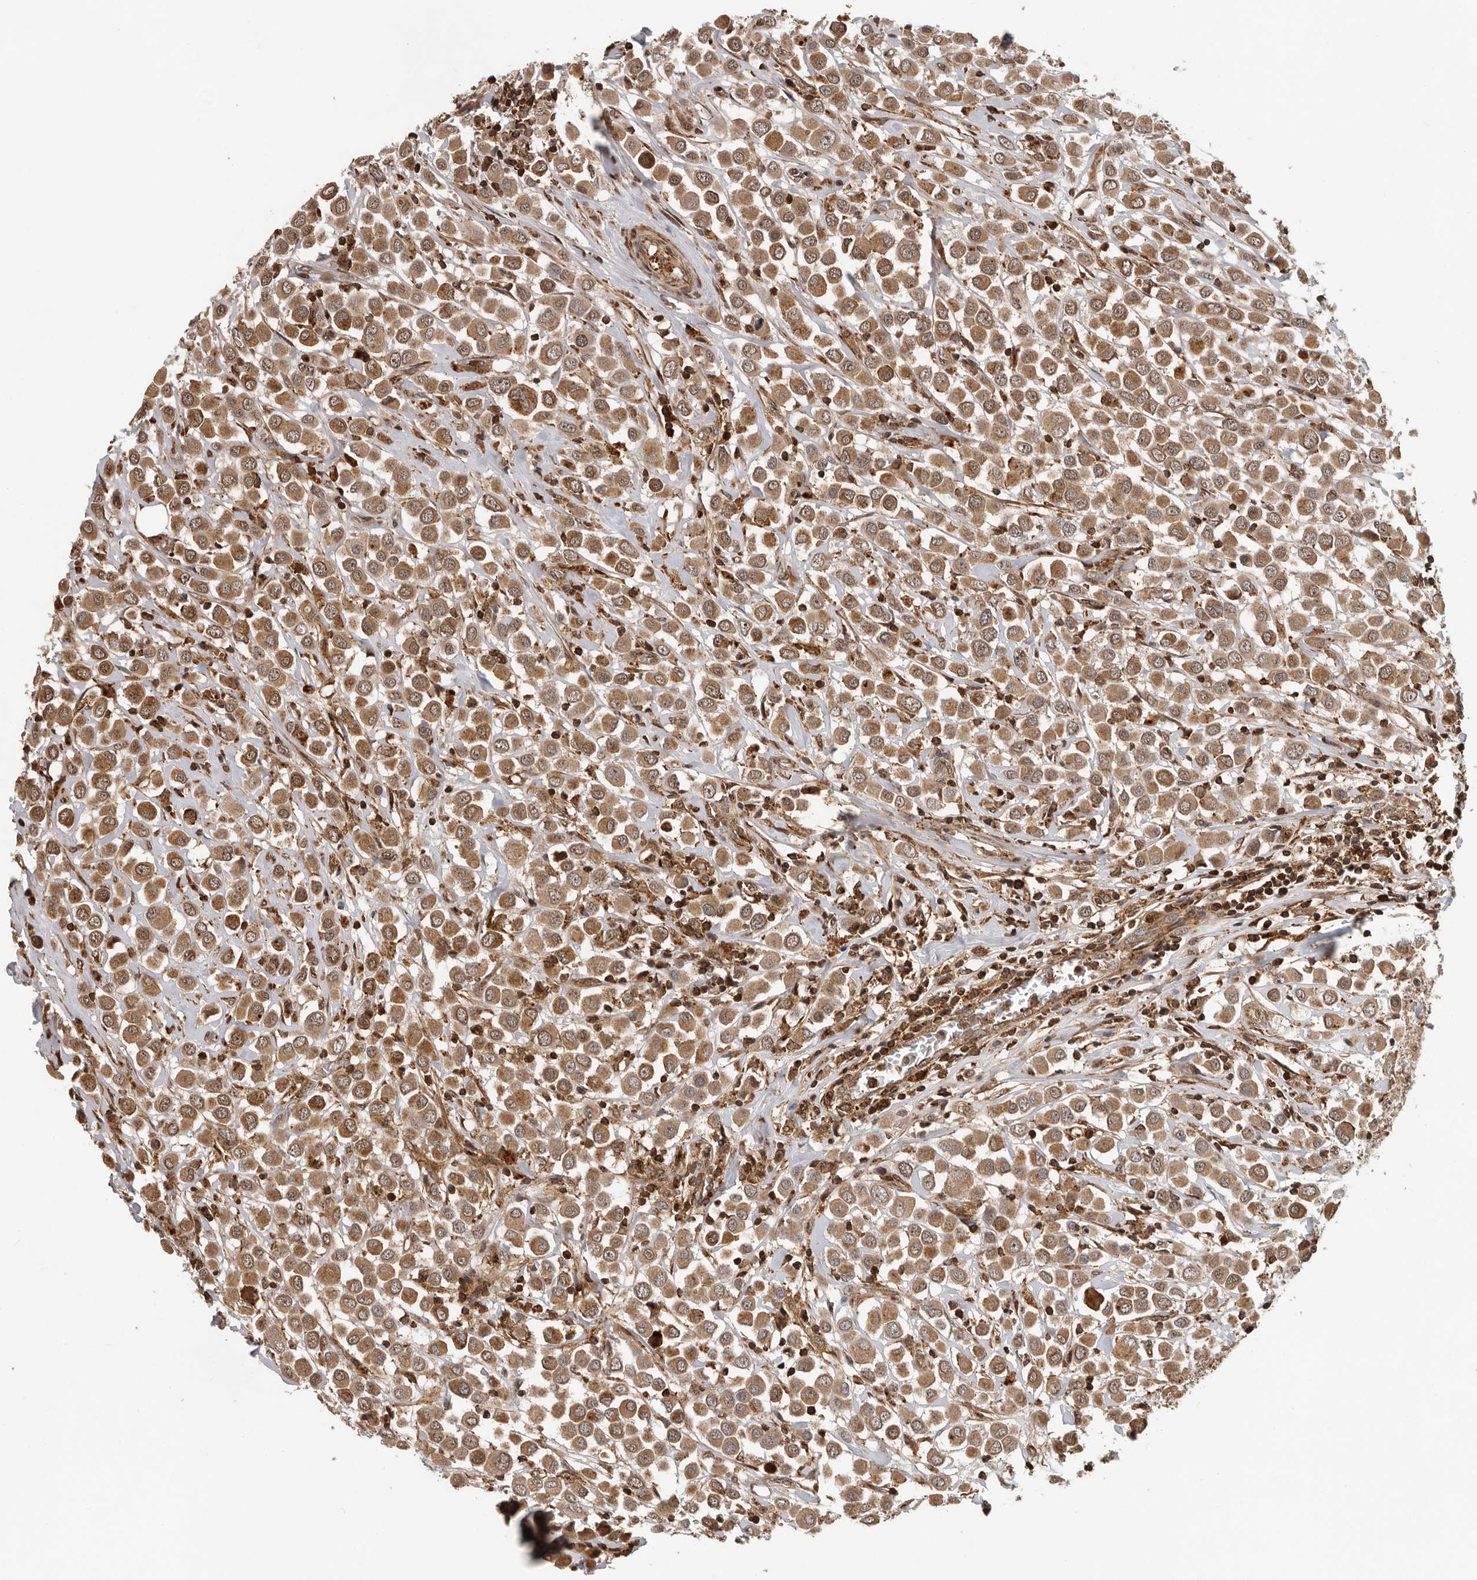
{"staining": {"intensity": "strong", "quantity": ">75%", "location": "cytoplasmic/membranous,nuclear"}, "tissue": "breast cancer", "cell_type": "Tumor cells", "image_type": "cancer", "snomed": [{"axis": "morphology", "description": "Duct carcinoma"}, {"axis": "topography", "description": "Breast"}], "caption": "Brown immunohistochemical staining in human breast infiltrating ductal carcinoma reveals strong cytoplasmic/membranous and nuclear positivity in about >75% of tumor cells.", "gene": "RNF157", "patient": {"sex": "female", "age": 61}}